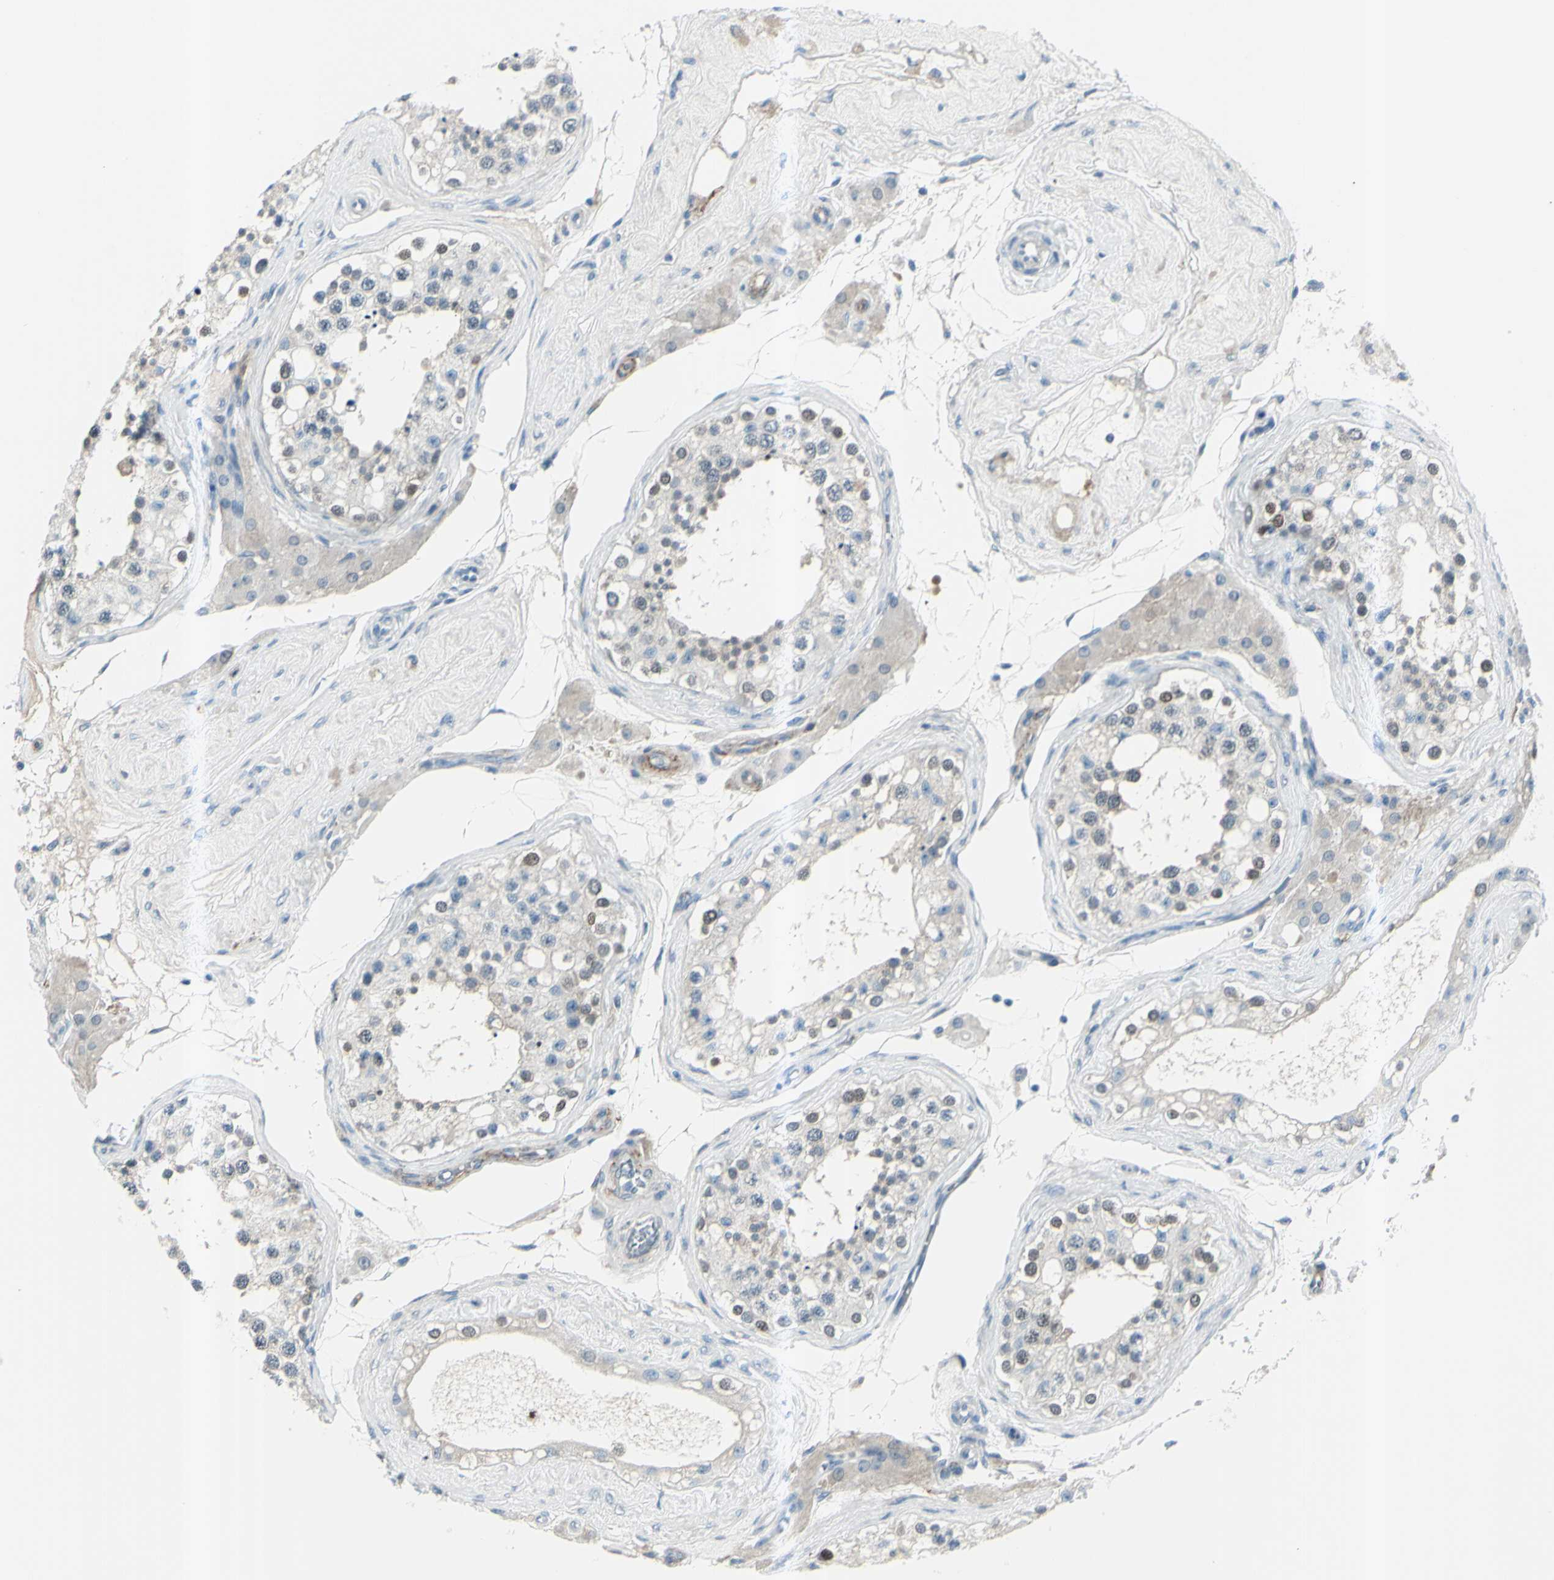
{"staining": {"intensity": "strong", "quantity": "<25%", "location": "nuclear"}, "tissue": "testis", "cell_type": "Cells in seminiferous ducts", "image_type": "normal", "snomed": [{"axis": "morphology", "description": "Normal tissue, NOS"}, {"axis": "topography", "description": "Testis"}], "caption": "Testis stained with DAB (3,3'-diaminobenzidine) immunohistochemistry displays medium levels of strong nuclear positivity in about <25% of cells in seminiferous ducts.", "gene": "GPR34", "patient": {"sex": "male", "age": 68}}